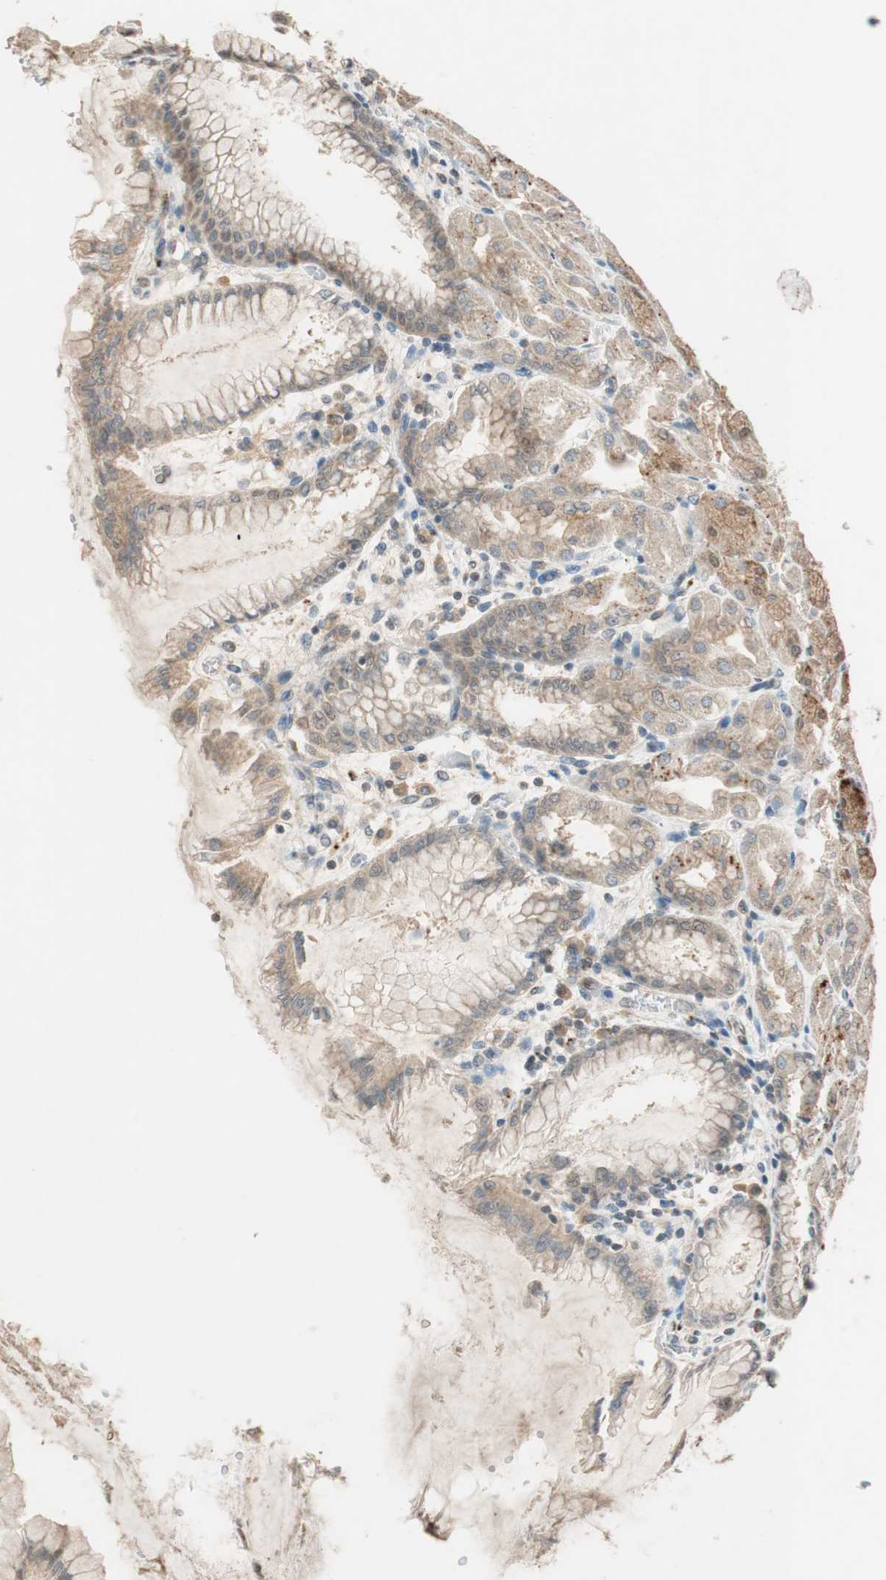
{"staining": {"intensity": "moderate", "quantity": "25%-75%", "location": "cytoplasmic/membranous"}, "tissue": "stomach", "cell_type": "Glandular cells", "image_type": "normal", "snomed": [{"axis": "morphology", "description": "Normal tissue, NOS"}, {"axis": "topography", "description": "Stomach, upper"}], "caption": "The image demonstrates staining of normal stomach, revealing moderate cytoplasmic/membranous protein staining (brown color) within glandular cells.", "gene": "GLB1", "patient": {"sex": "female", "age": 56}}